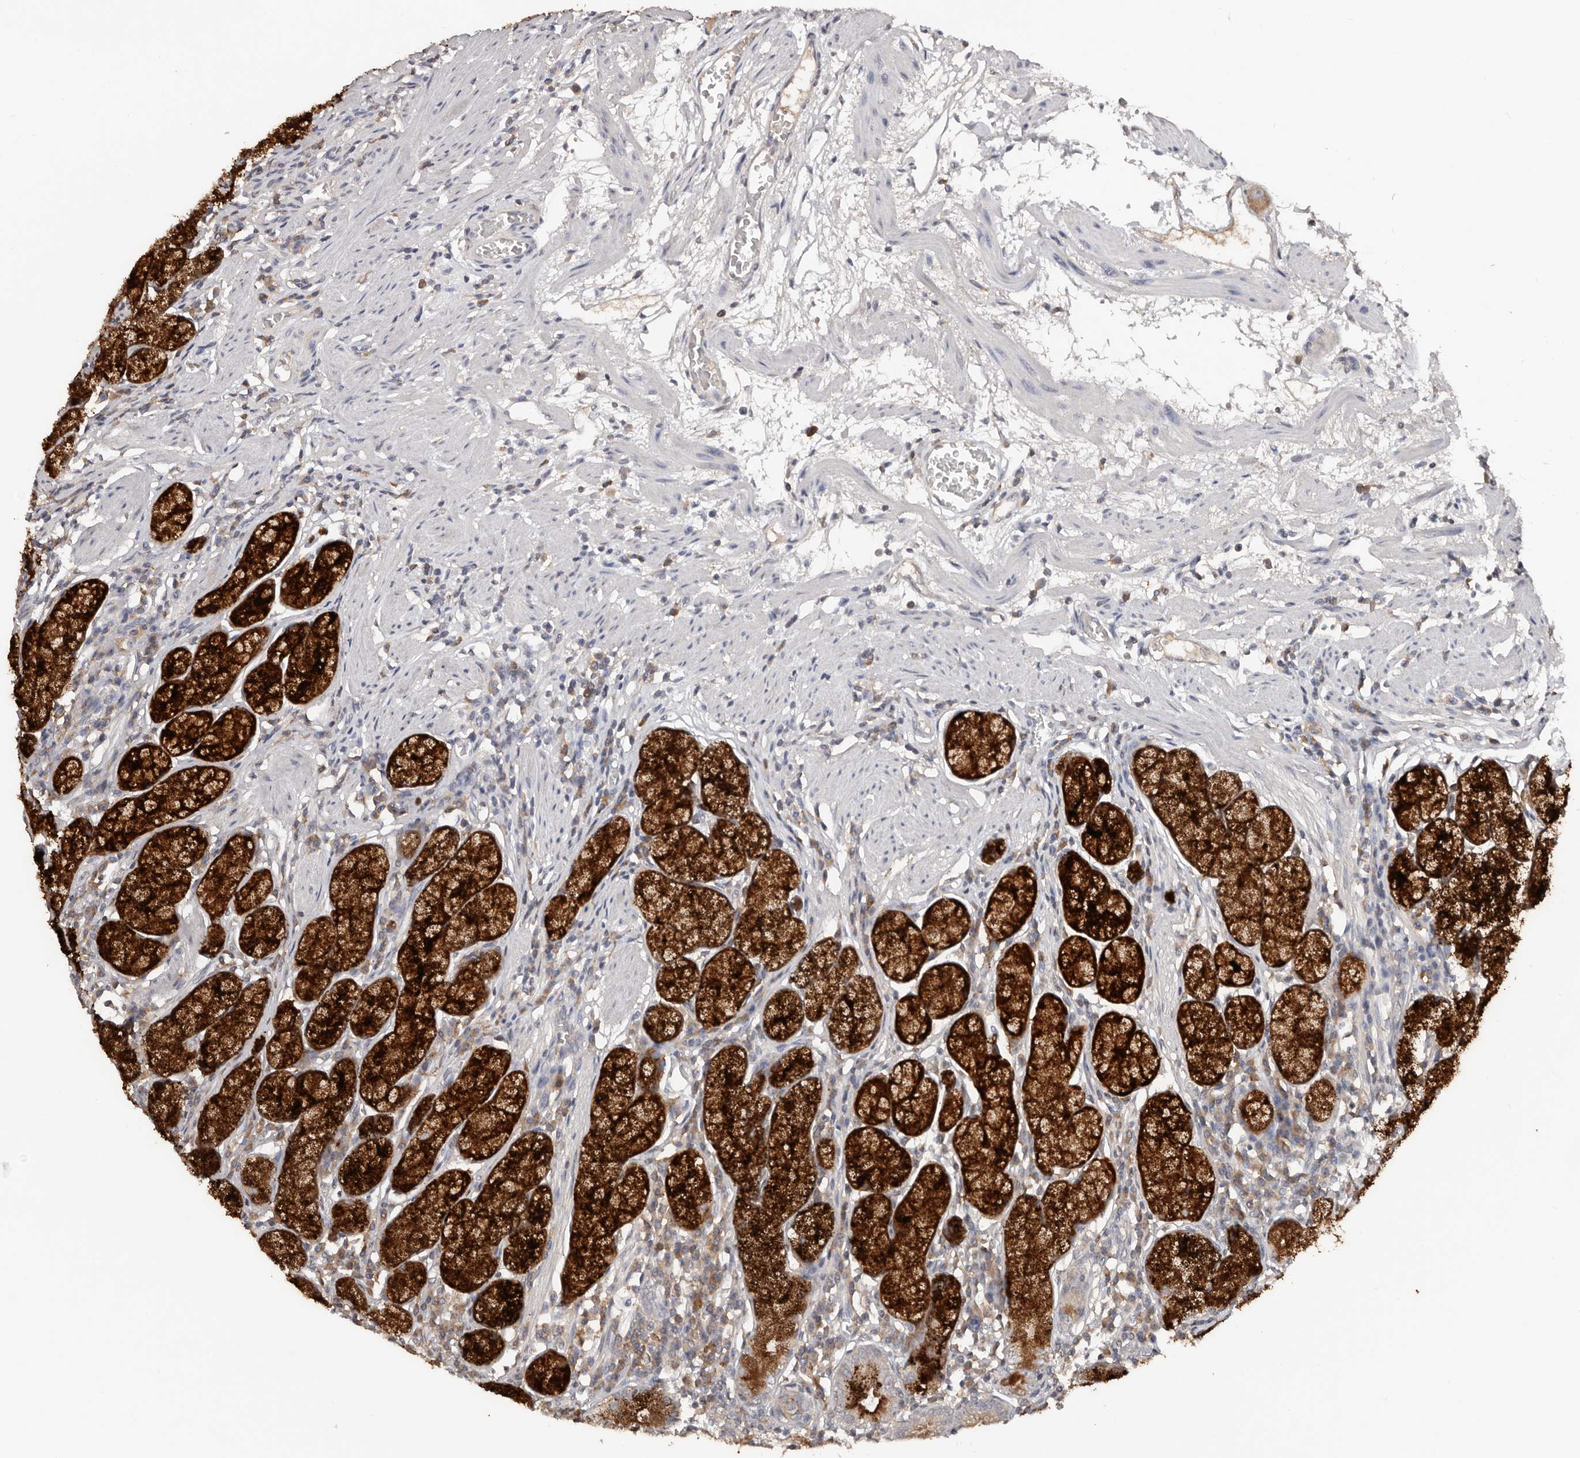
{"staining": {"intensity": "strong", "quantity": "25%-75%", "location": "cytoplasmic/membranous"}, "tissue": "stomach", "cell_type": "Glandular cells", "image_type": "normal", "snomed": [{"axis": "morphology", "description": "Normal tissue, NOS"}, {"axis": "topography", "description": "Stomach"}], "caption": "Immunohistochemistry image of unremarkable human stomach stained for a protein (brown), which displays high levels of strong cytoplasmic/membranous staining in approximately 25%-75% of glandular cells.", "gene": "SLC39A2", "patient": {"sex": "male", "age": 55}}